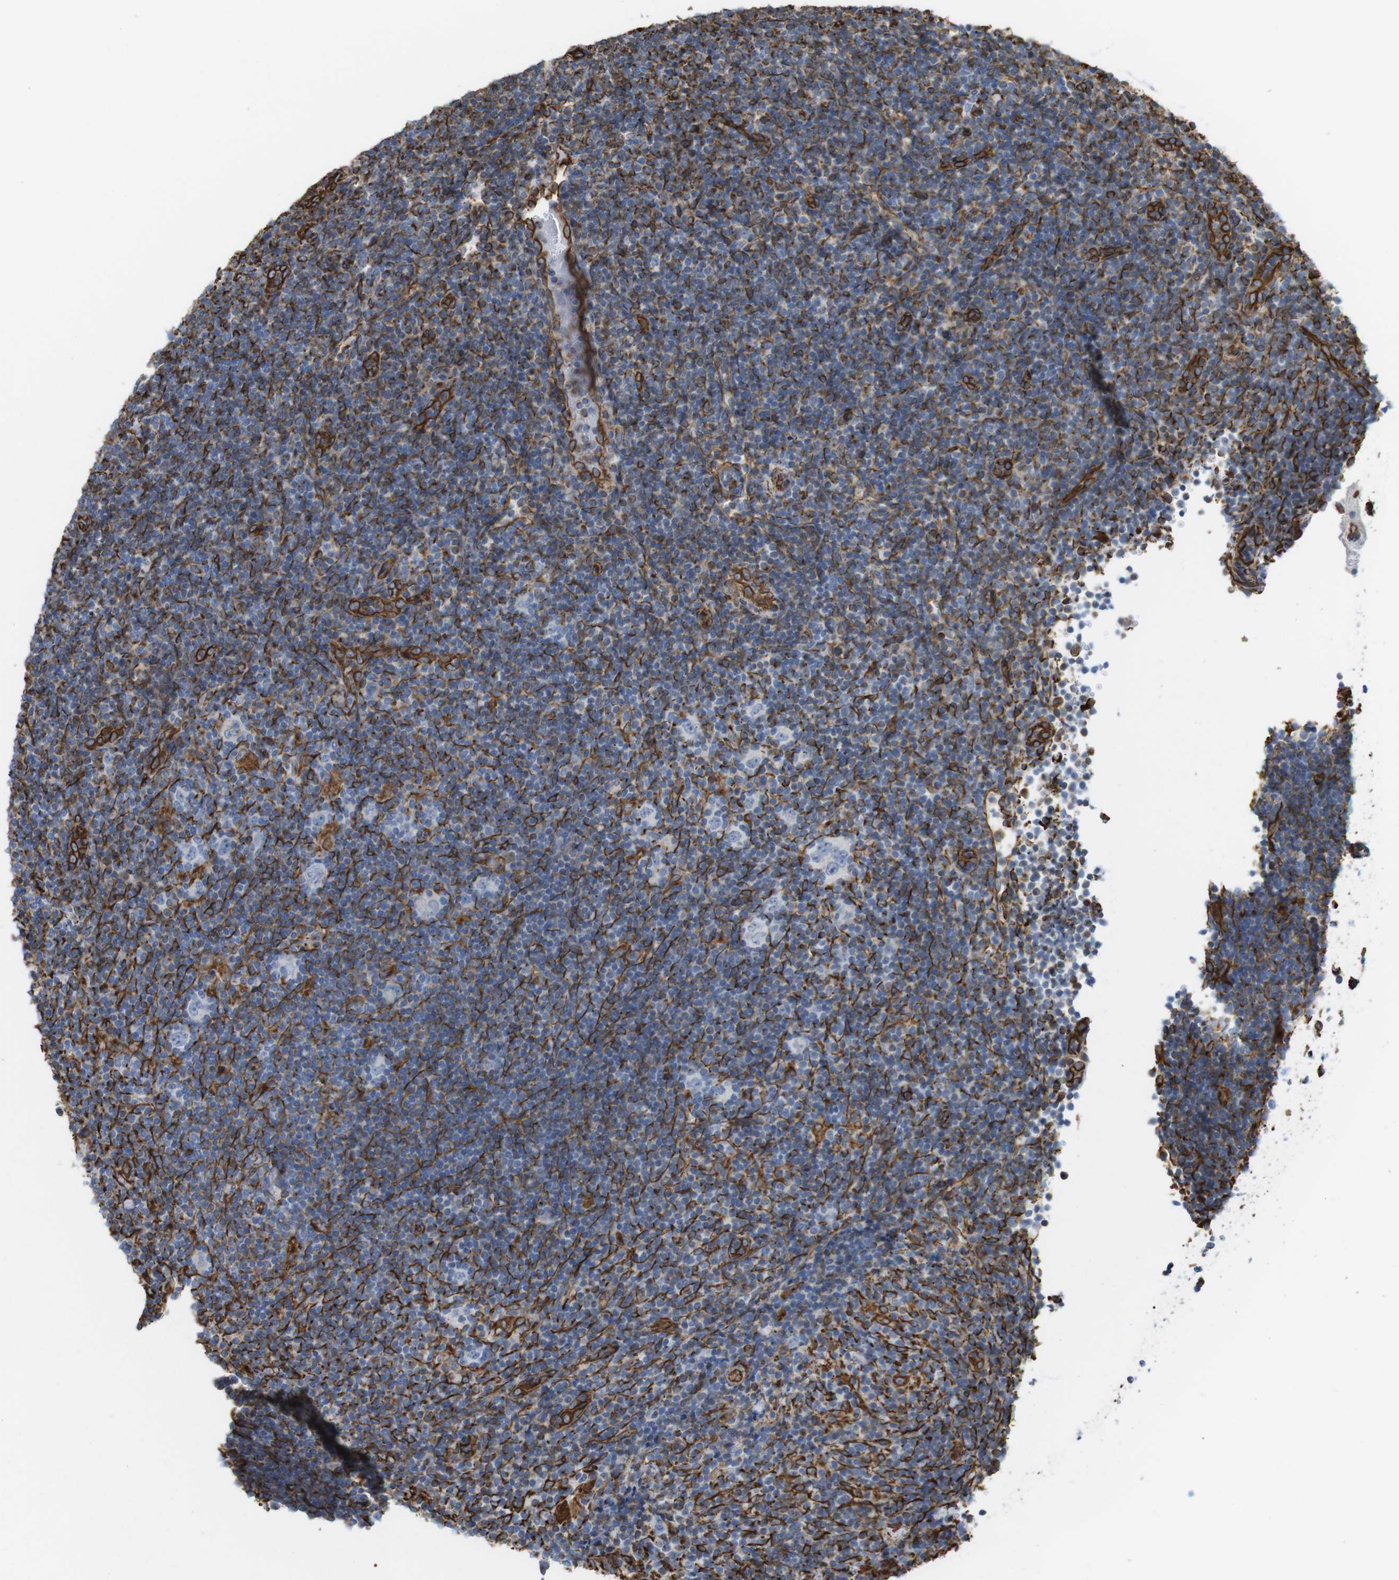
{"staining": {"intensity": "negative", "quantity": "none", "location": "none"}, "tissue": "lymphoma", "cell_type": "Tumor cells", "image_type": "cancer", "snomed": [{"axis": "morphology", "description": "Hodgkin's disease, NOS"}, {"axis": "topography", "description": "Lymph node"}], "caption": "This histopathology image is of Hodgkin's disease stained with IHC to label a protein in brown with the nuclei are counter-stained blue. There is no positivity in tumor cells.", "gene": "RALGPS1", "patient": {"sex": "female", "age": 57}}